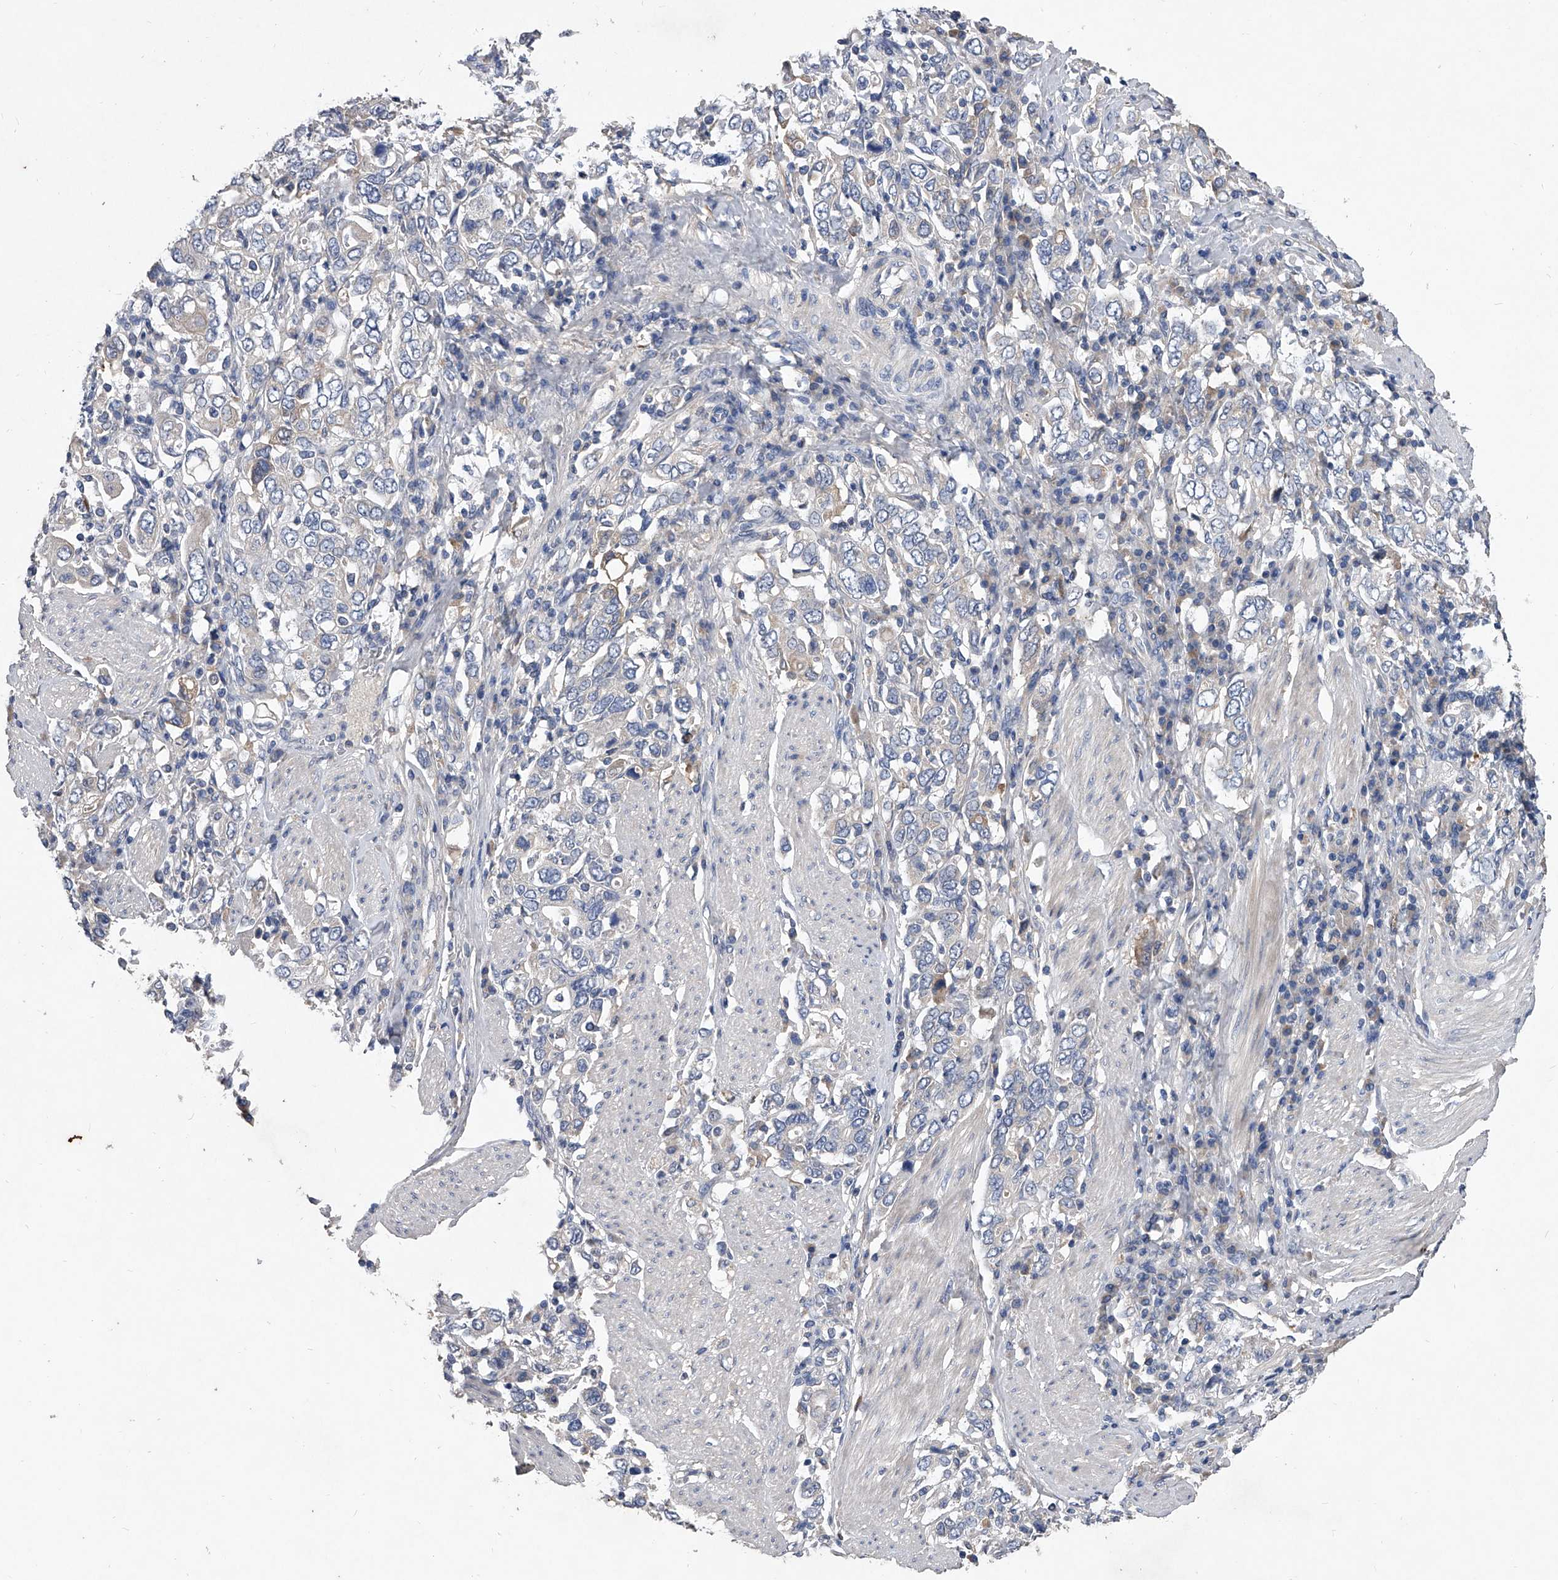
{"staining": {"intensity": "negative", "quantity": "none", "location": "none"}, "tissue": "stomach cancer", "cell_type": "Tumor cells", "image_type": "cancer", "snomed": [{"axis": "morphology", "description": "Adenocarcinoma, NOS"}, {"axis": "topography", "description": "Stomach, upper"}], "caption": "Tumor cells show no significant protein positivity in stomach cancer.", "gene": "C5", "patient": {"sex": "male", "age": 62}}